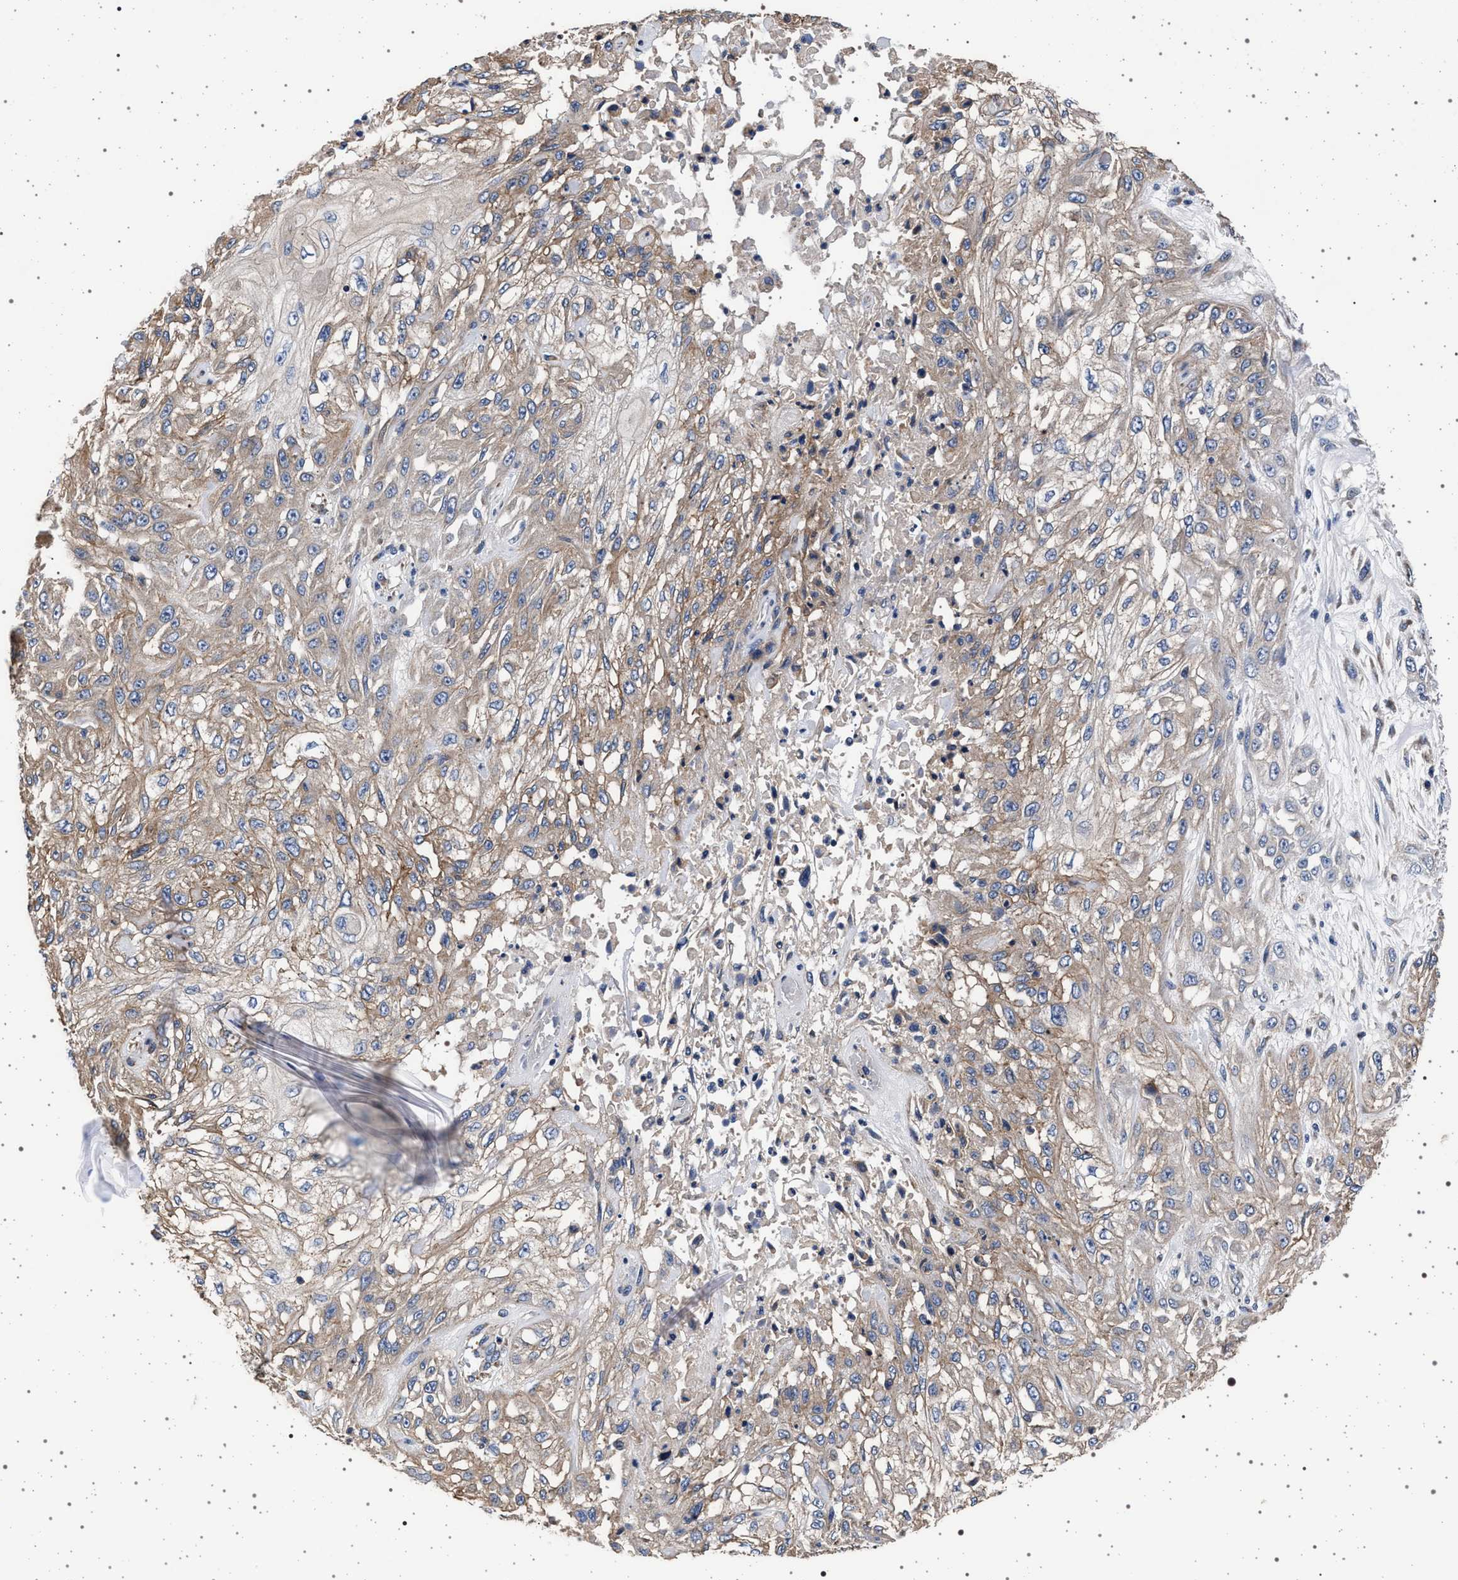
{"staining": {"intensity": "weak", "quantity": "25%-75%", "location": "cytoplasmic/membranous"}, "tissue": "skin cancer", "cell_type": "Tumor cells", "image_type": "cancer", "snomed": [{"axis": "morphology", "description": "Squamous cell carcinoma, NOS"}, {"axis": "morphology", "description": "Squamous cell carcinoma, metastatic, NOS"}, {"axis": "topography", "description": "Skin"}, {"axis": "topography", "description": "Lymph node"}], "caption": "Immunohistochemistry micrograph of neoplastic tissue: human metastatic squamous cell carcinoma (skin) stained using immunohistochemistry (IHC) displays low levels of weak protein expression localized specifically in the cytoplasmic/membranous of tumor cells, appearing as a cytoplasmic/membranous brown color.", "gene": "MAP3K2", "patient": {"sex": "male", "age": 75}}